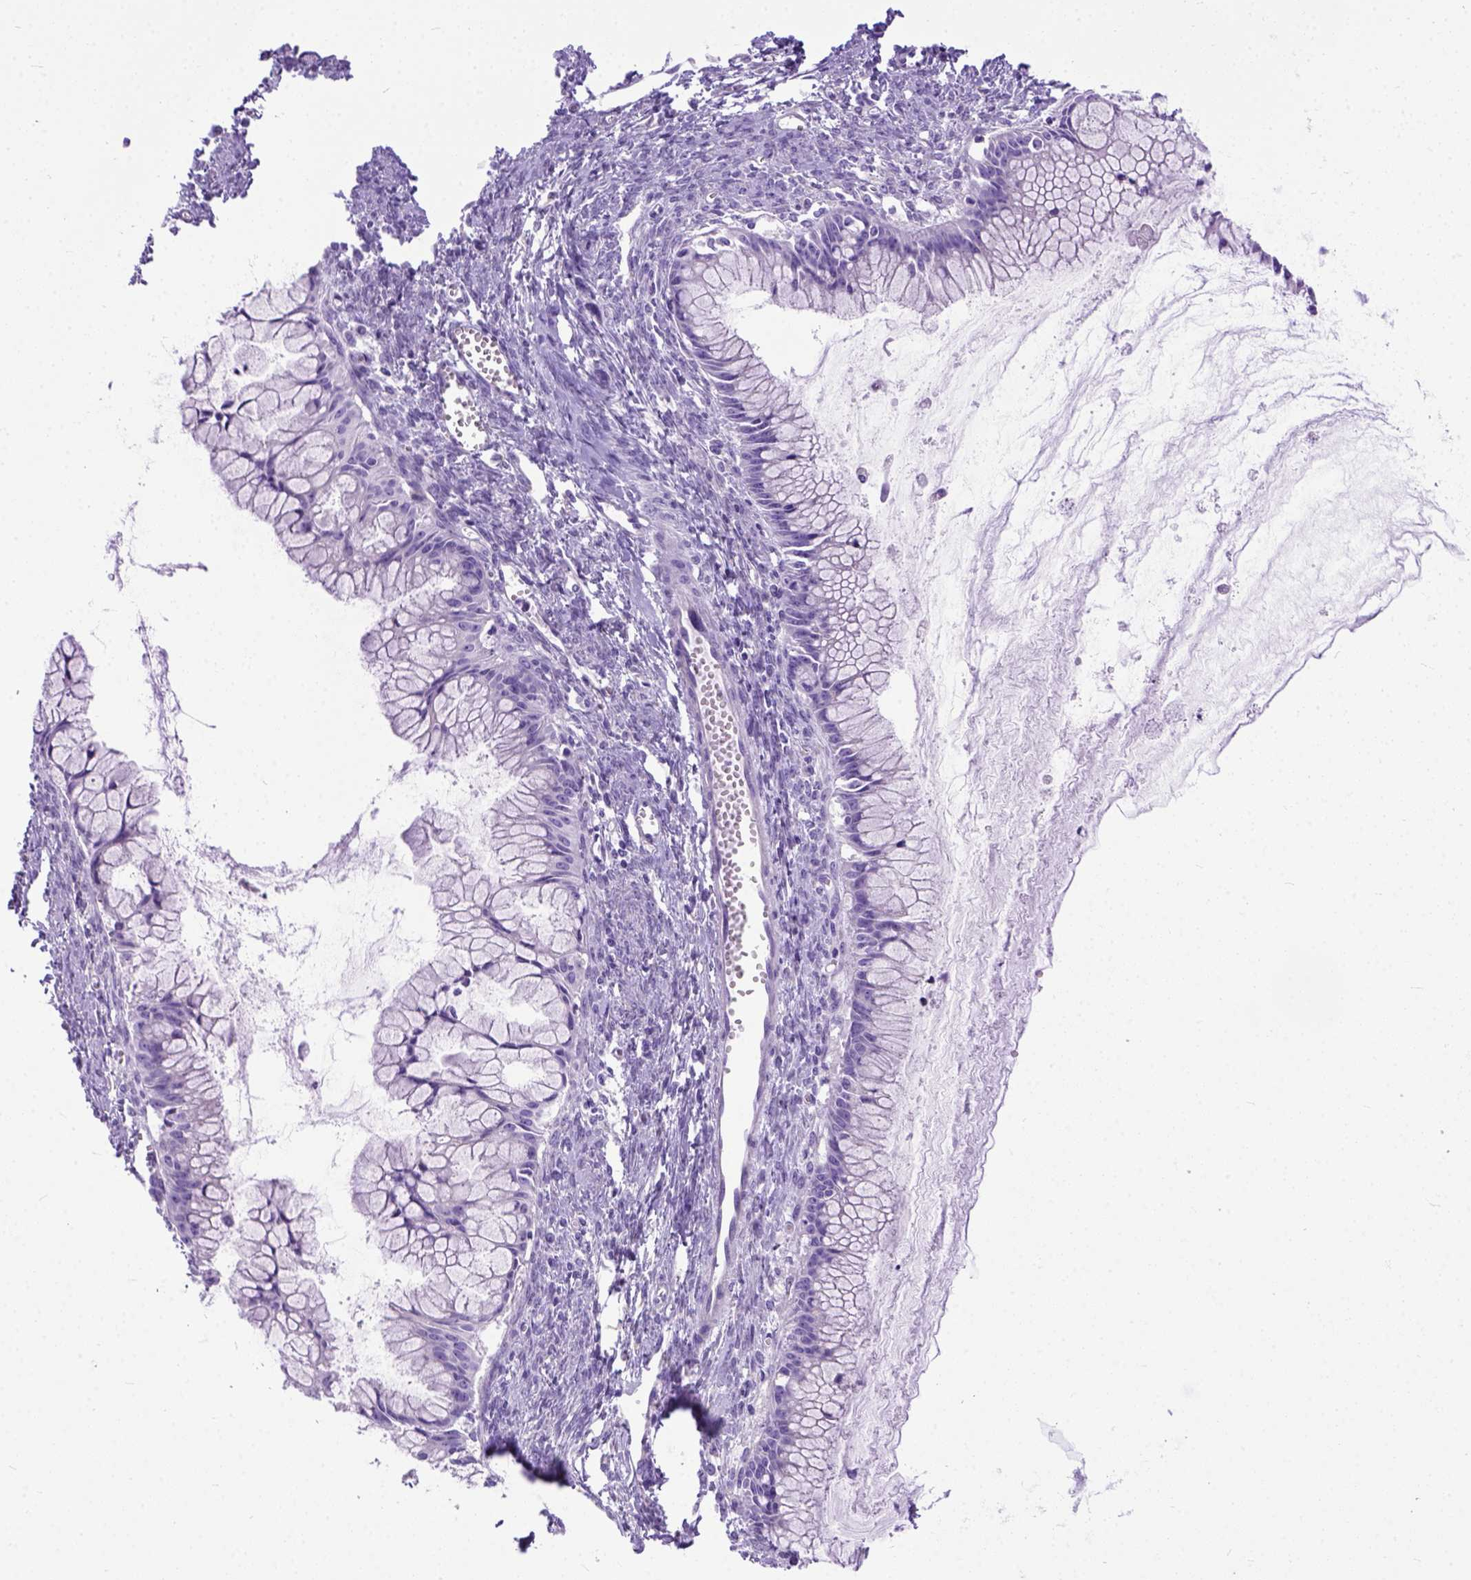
{"staining": {"intensity": "negative", "quantity": "none", "location": "none"}, "tissue": "ovarian cancer", "cell_type": "Tumor cells", "image_type": "cancer", "snomed": [{"axis": "morphology", "description": "Cystadenocarcinoma, mucinous, NOS"}, {"axis": "topography", "description": "Ovary"}], "caption": "Image shows no significant protein staining in tumor cells of ovarian cancer (mucinous cystadenocarcinoma).", "gene": "ODAD3", "patient": {"sex": "female", "age": 41}}